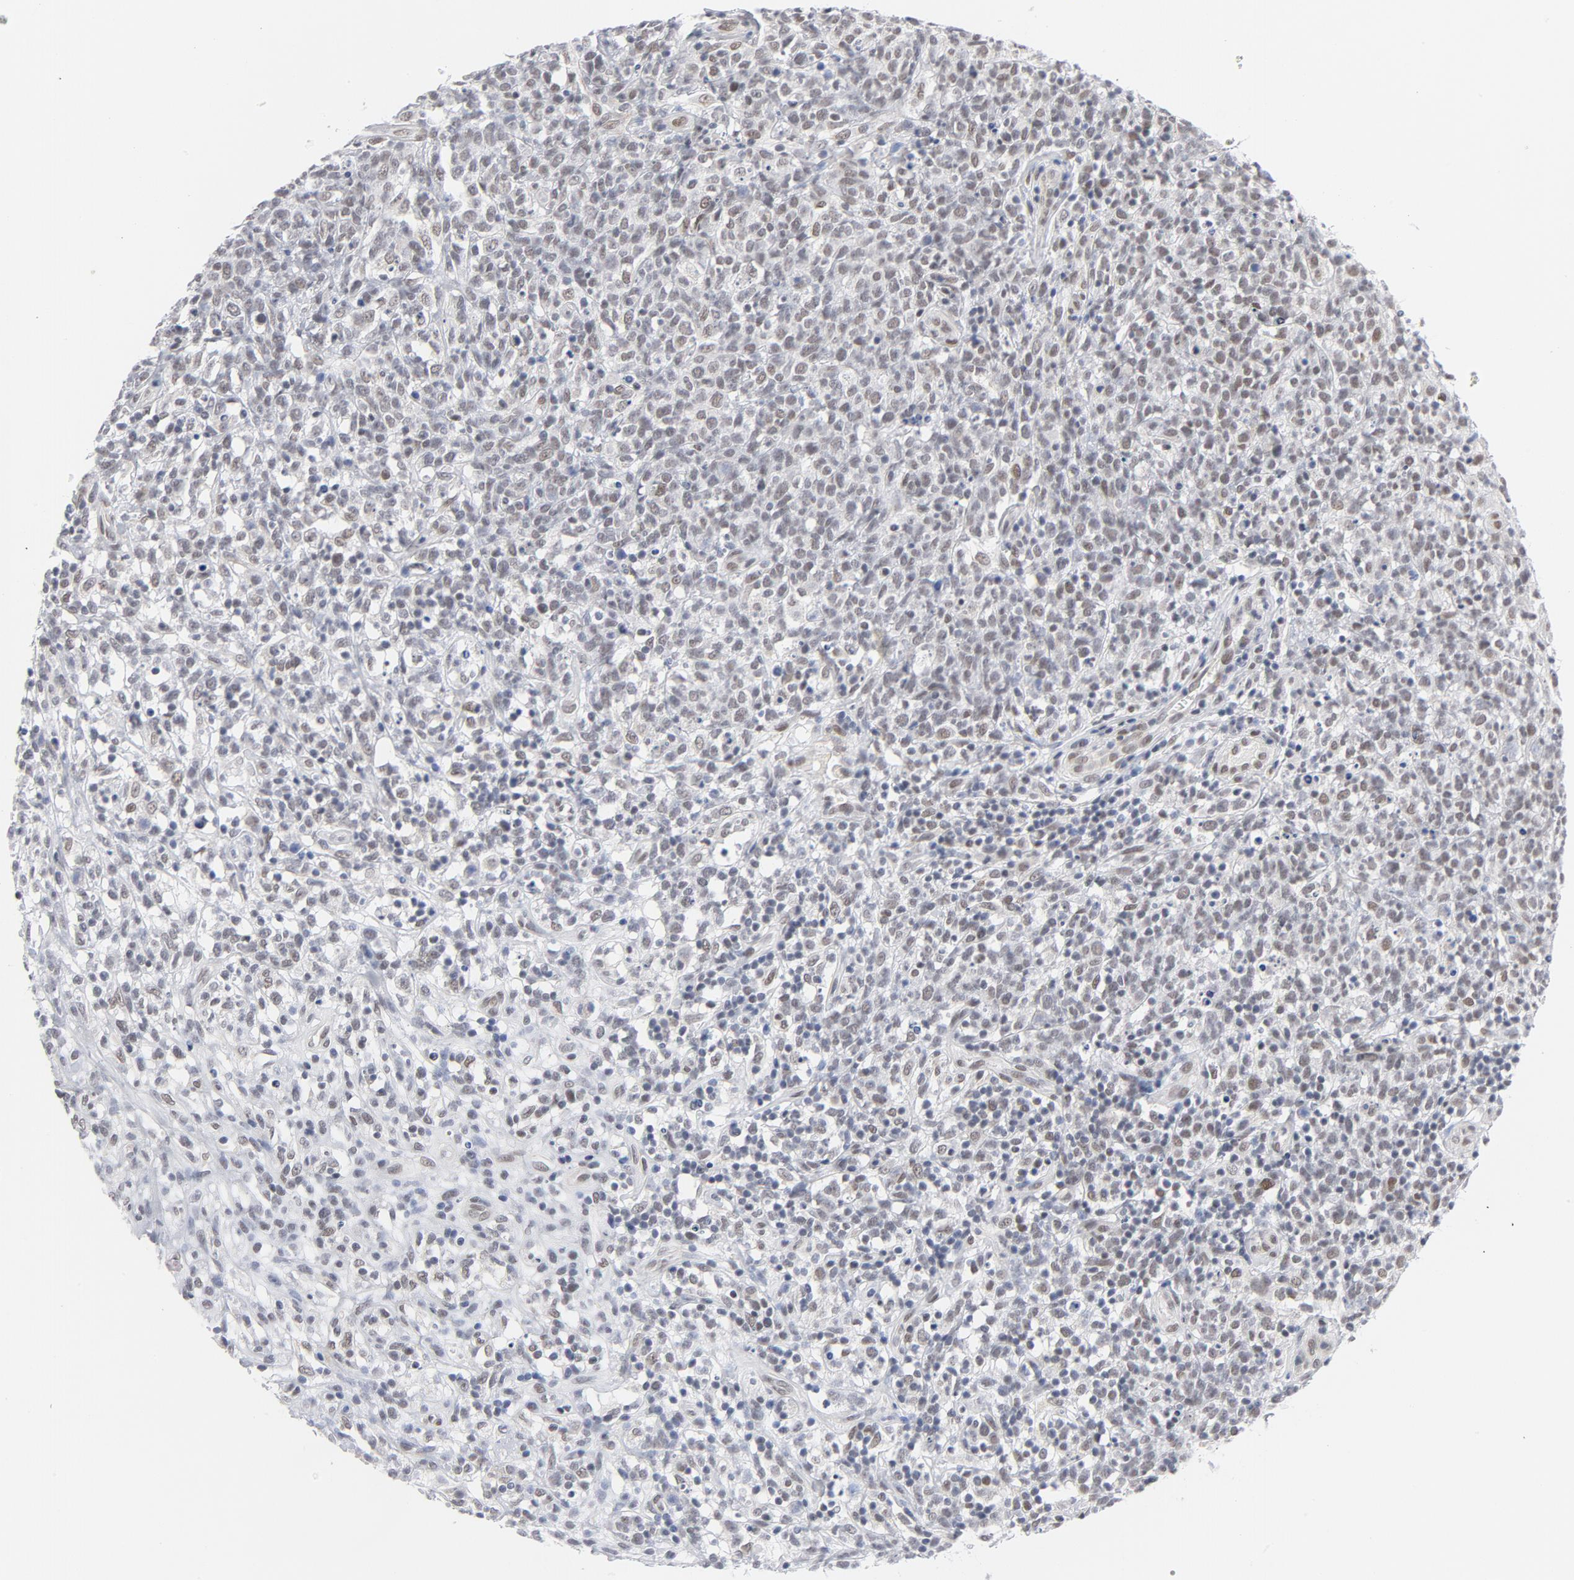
{"staining": {"intensity": "weak", "quantity": "25%-75%", "location": "nuclear"}, "tissue": "lymphoma", "cell_type": "Tumor cells", "image_type": "cancer", "snomed": [{"axis": "morphology", "description": "Malignant lymphoma, non-Hodgkin's type, High grade"}, {"axis": "topography", "description": "Lymph node"}], "caption": "Immunohistochemical staining of human malignant lymphoma, non-Hodgkin's type (high-grade) shows low levels of weak nuclear protein positivity in approximately 25%-75% of tumor cells.", "gene": "BAP1", "patient": {"sex": "female", "age": 73}}